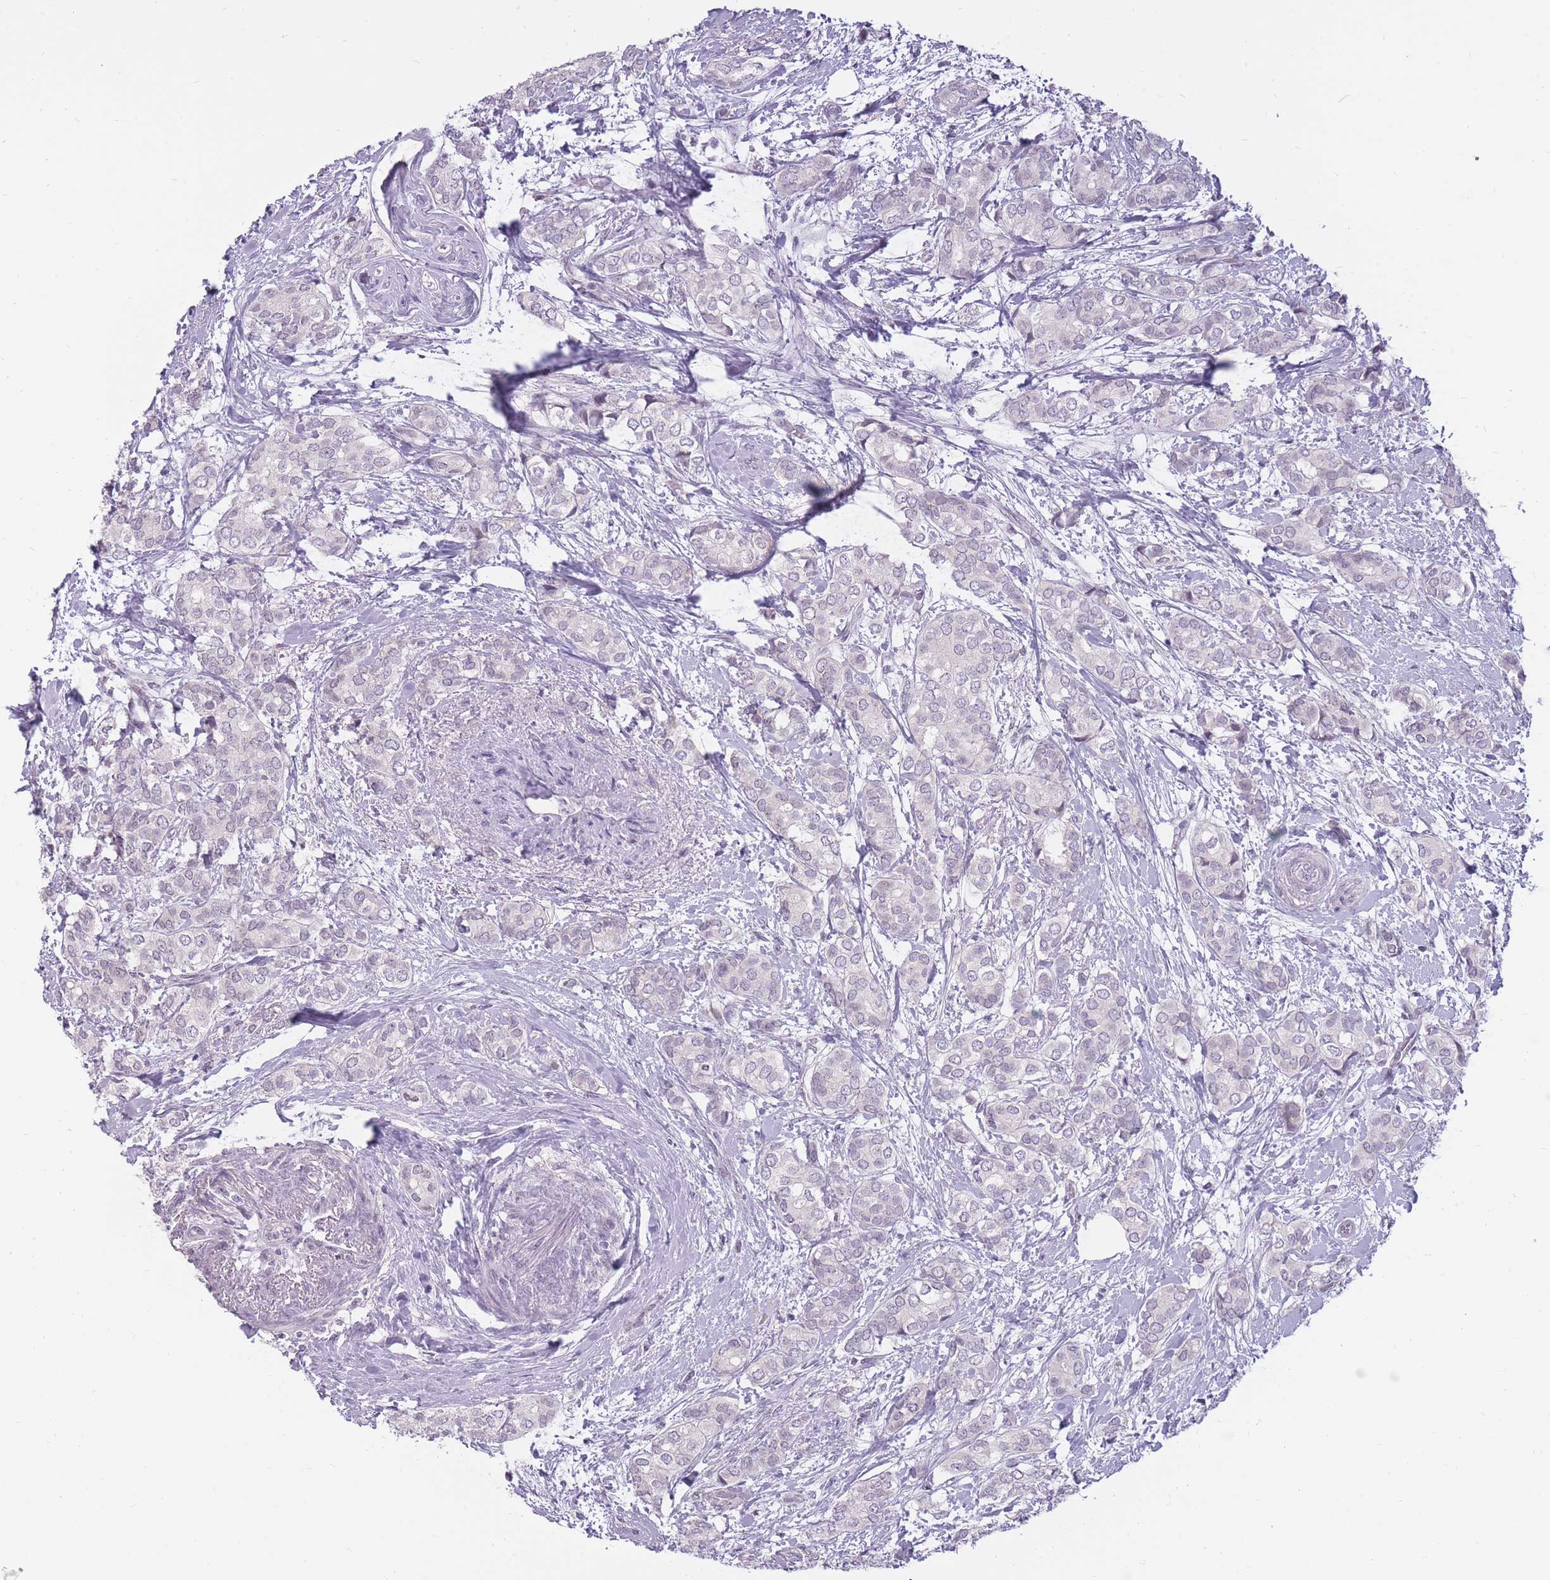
{"staining": {"intensity": "negative", "quantity": "none", "location": "none"}, "tissue": "breast cancer", "cell_type": "Tumor cells", "image_type": "cancer", "snomed": [{"axis": "morphology", "description": "Duct carcinoma"}, {"axis": "topography", "description": "Breast"}], "caption": "A photomicrograph of human breast cancer (infiltrating ductal carcinoma) is negative for staining in tumor cells.", "gene": "POMZP3", "patient": {"sex": "female", "age": 73}}